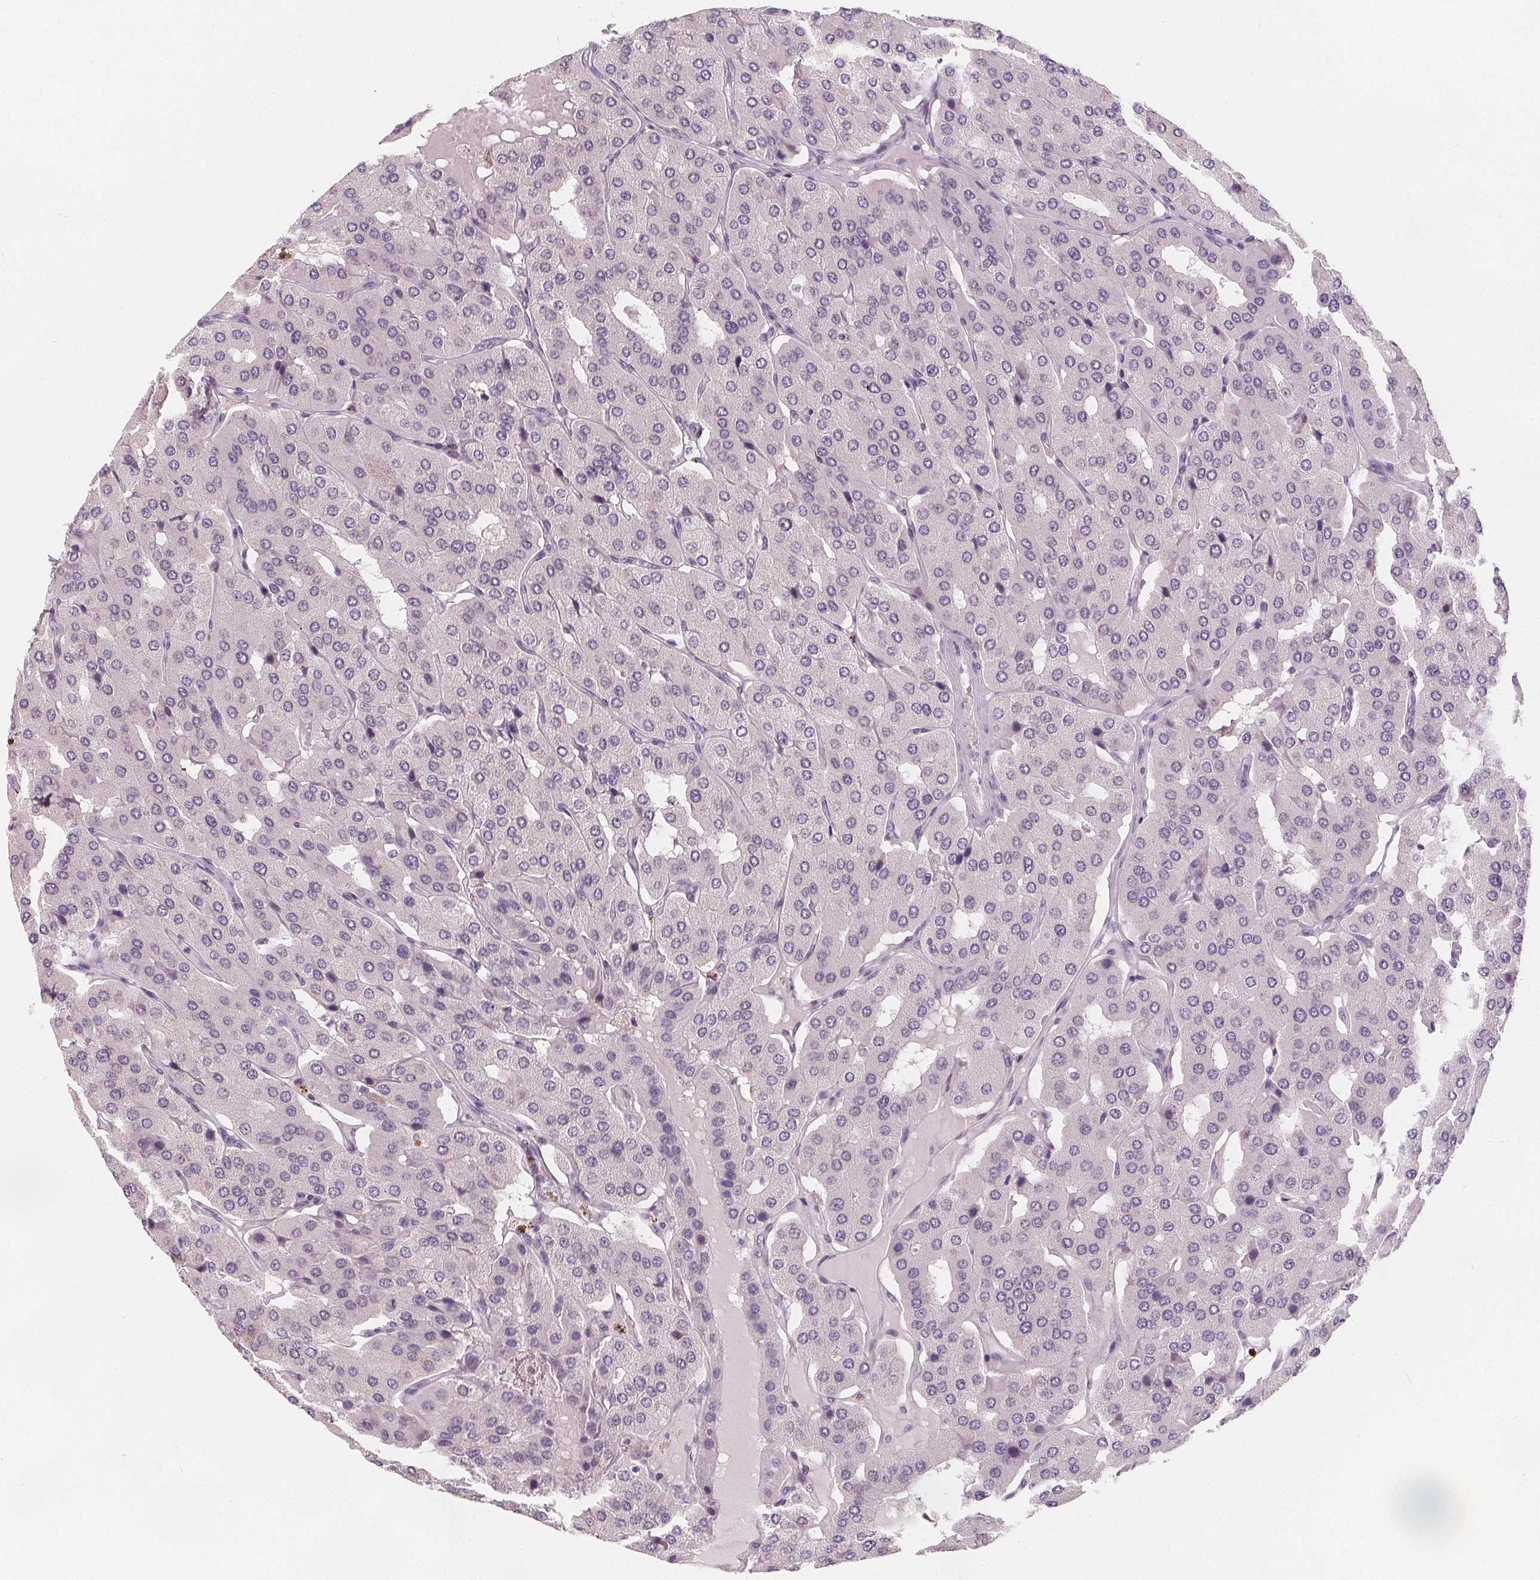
{"staining": {"intensity": "negative", "quantity": "none", "location": "none"}, "tissue": "parathyroid gland", "cell_type": "Glandular cells", "image_type": "normal", "snomed": [{"axis": "morphology", "description": "Normal tissue, NOS"}, {"axis": "morphology", "description": "Adenoma, NOS"}, {"axis": "topography", "description": "Parathyroid gland"}], "caption": "High power microscopy photomicrograph of an immunohistochemistry (IHC) photomicrograph of unremarkable parathyroid gland, revealing no significant staining in glandular cells.", "gene": "DBX2", "patient": {"sex": "female", "age": 86}}